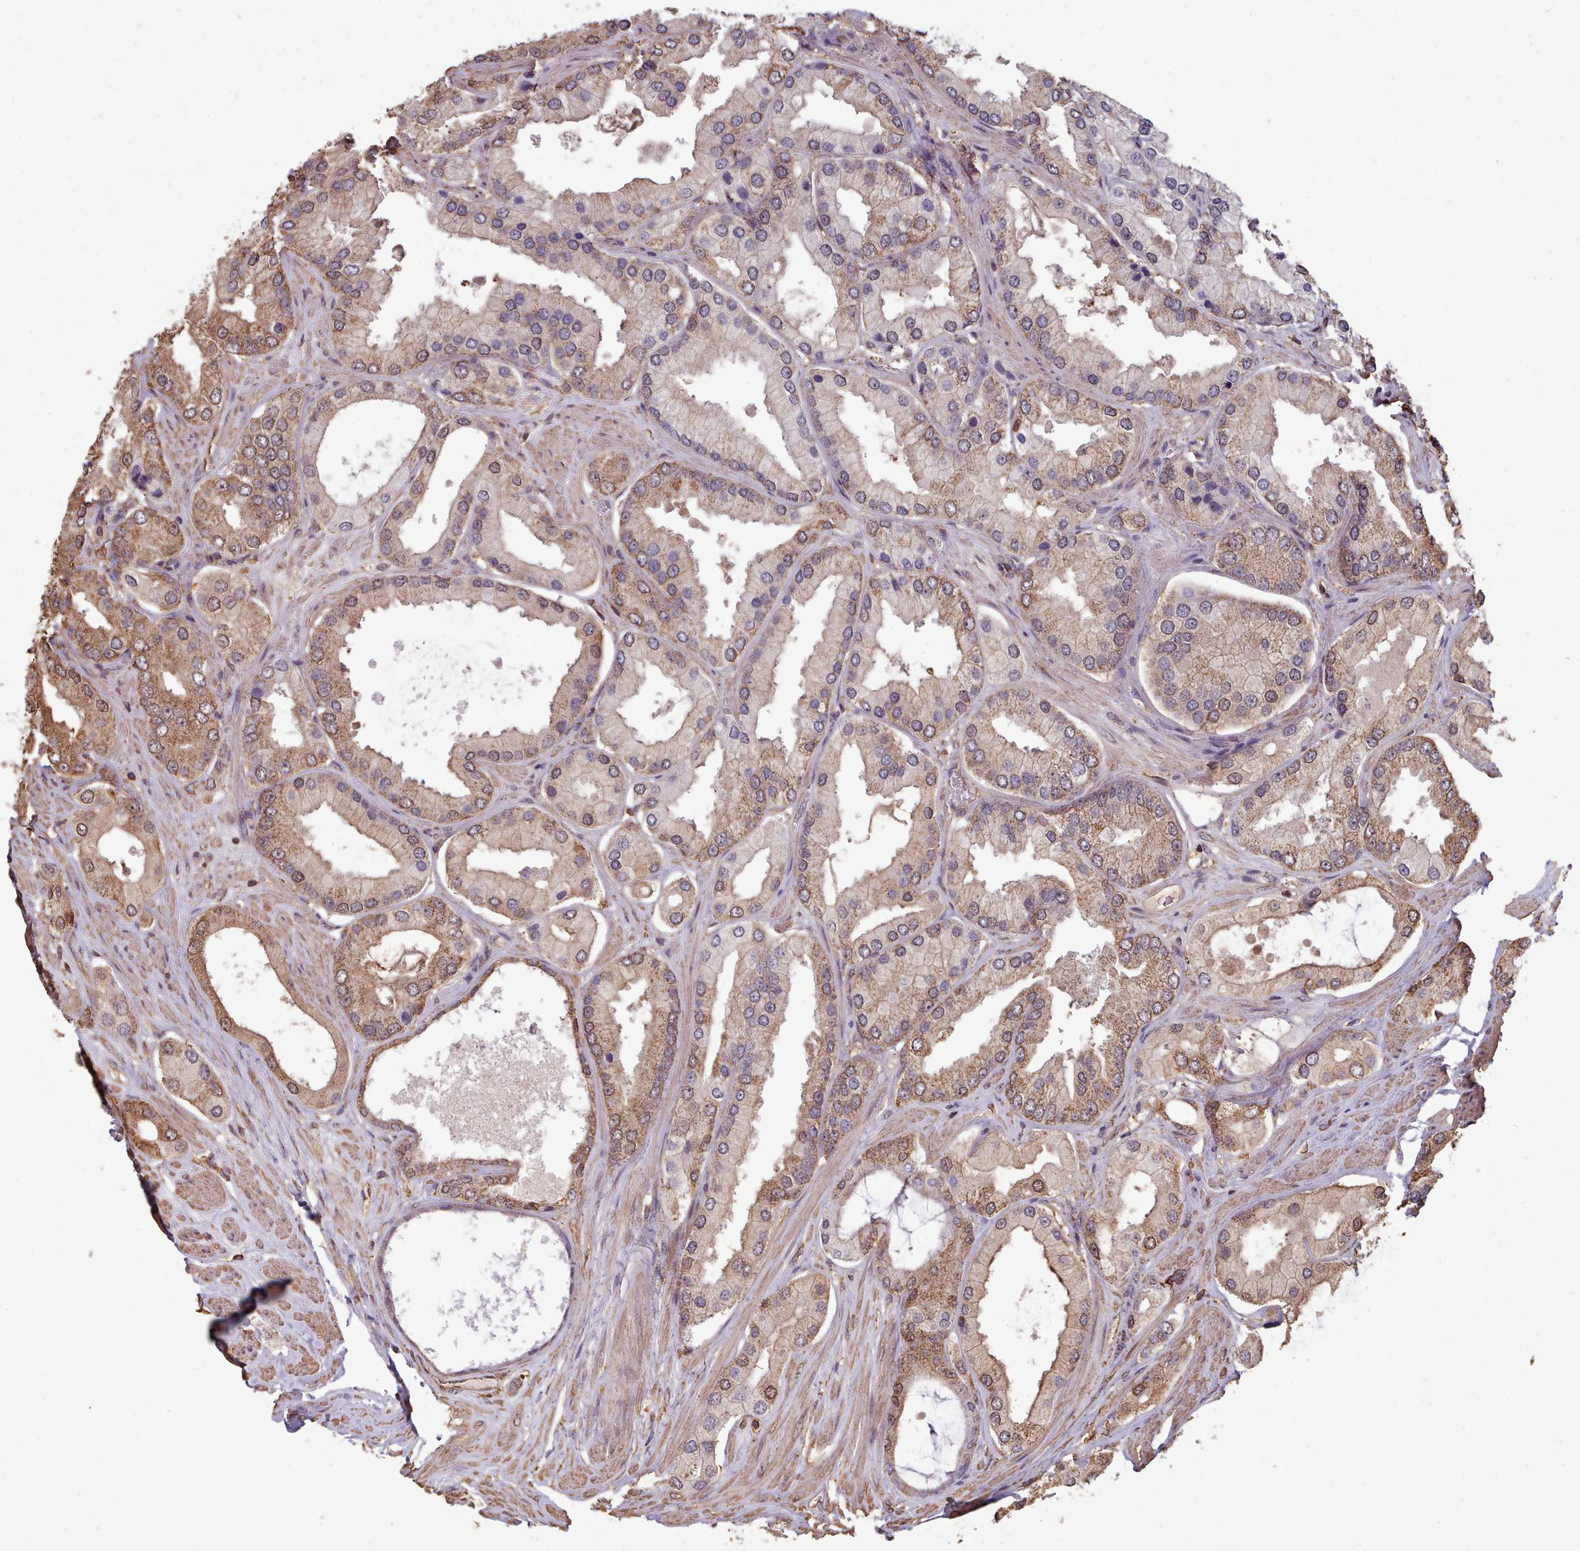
{"staining": {"intensity": "moderate", "quantity": "25%-75%", "location": "cytoplasmic/membranous,nuclear"}, "tissue": "prostate cancer", "cell_type": "Tumor cells", "image_type": "cancer", "snomed": [{"axis": "morphology", "description": "Adenocarcinoma, Low grade"}, {"axis": "topography", "description": "Prostate"}], "caption": "The histopathology image exhibits immunohistochemical staining of prostate adenocarcinoma (low-grade). There is moderate cytoplasmic/membranous and nuclear positivity is identified in about 25%-75% of tumor cells. (Brightfield microscopy of DAB IHC at high magnification).", "gene": "METRN", "patient": {"sex": "male", "age": 42}}